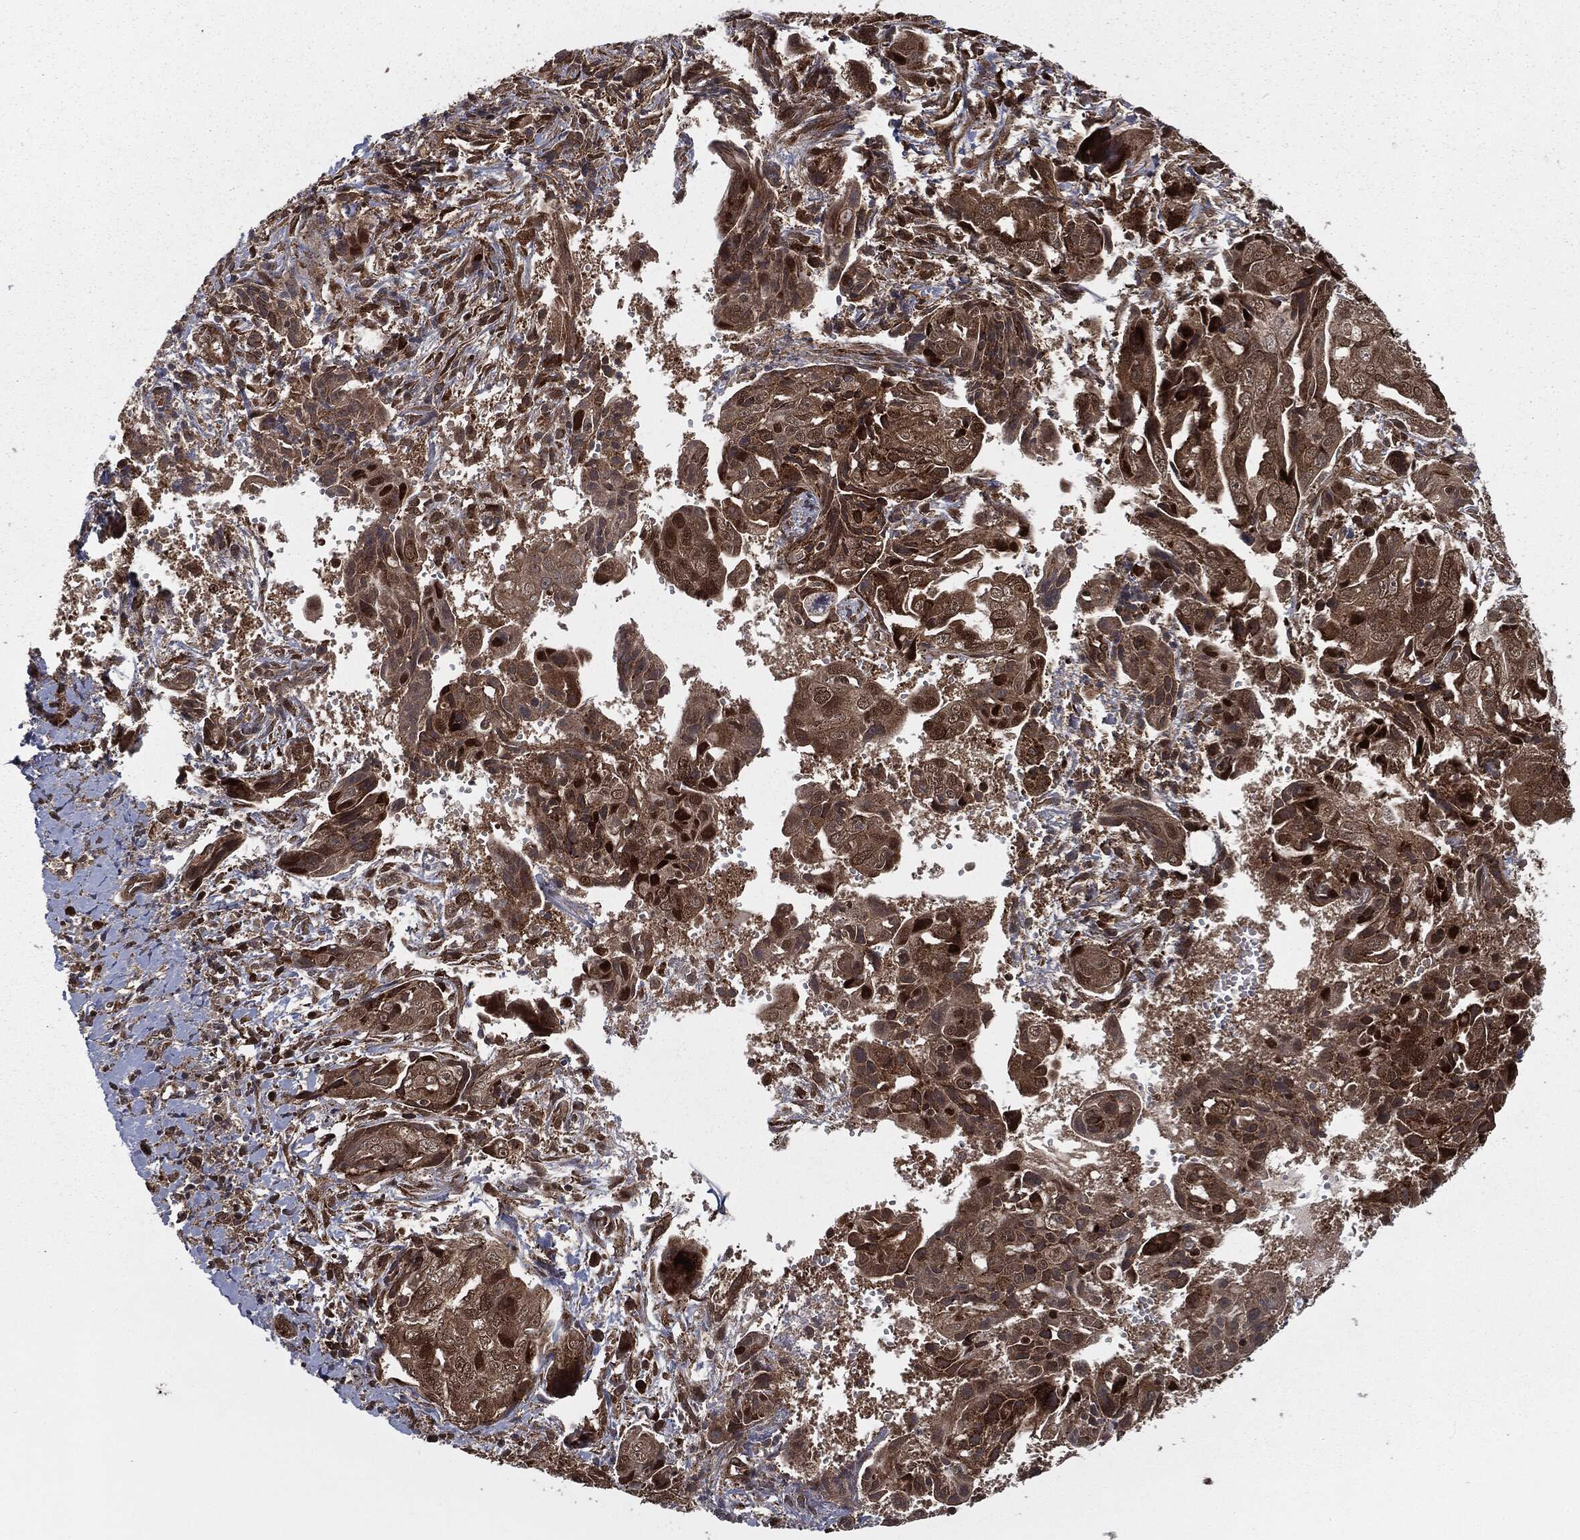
{"staining": {"intensity": "strong", "quantity": "<25%", "location": "cytoplasmic/membranous,nuclear"}, "tissue": "ovarian cancer", "cell_type": "Tumor cells", "image_type": "cancer", "snomed": [{"axis": "morphology", "description": "Carcinoma, endometroid"}, {"axis": "topography", "description": "Ovary"}], "caption": "Brown immunohistochemical staining in ovarian endometroid carcinoma reveals strong cytoplasmic/membranous and nuclear positivity in approximately <25% of tumor cells.", "gene": "RANBP9", "patient": {"sex": "female", "age": 70}}